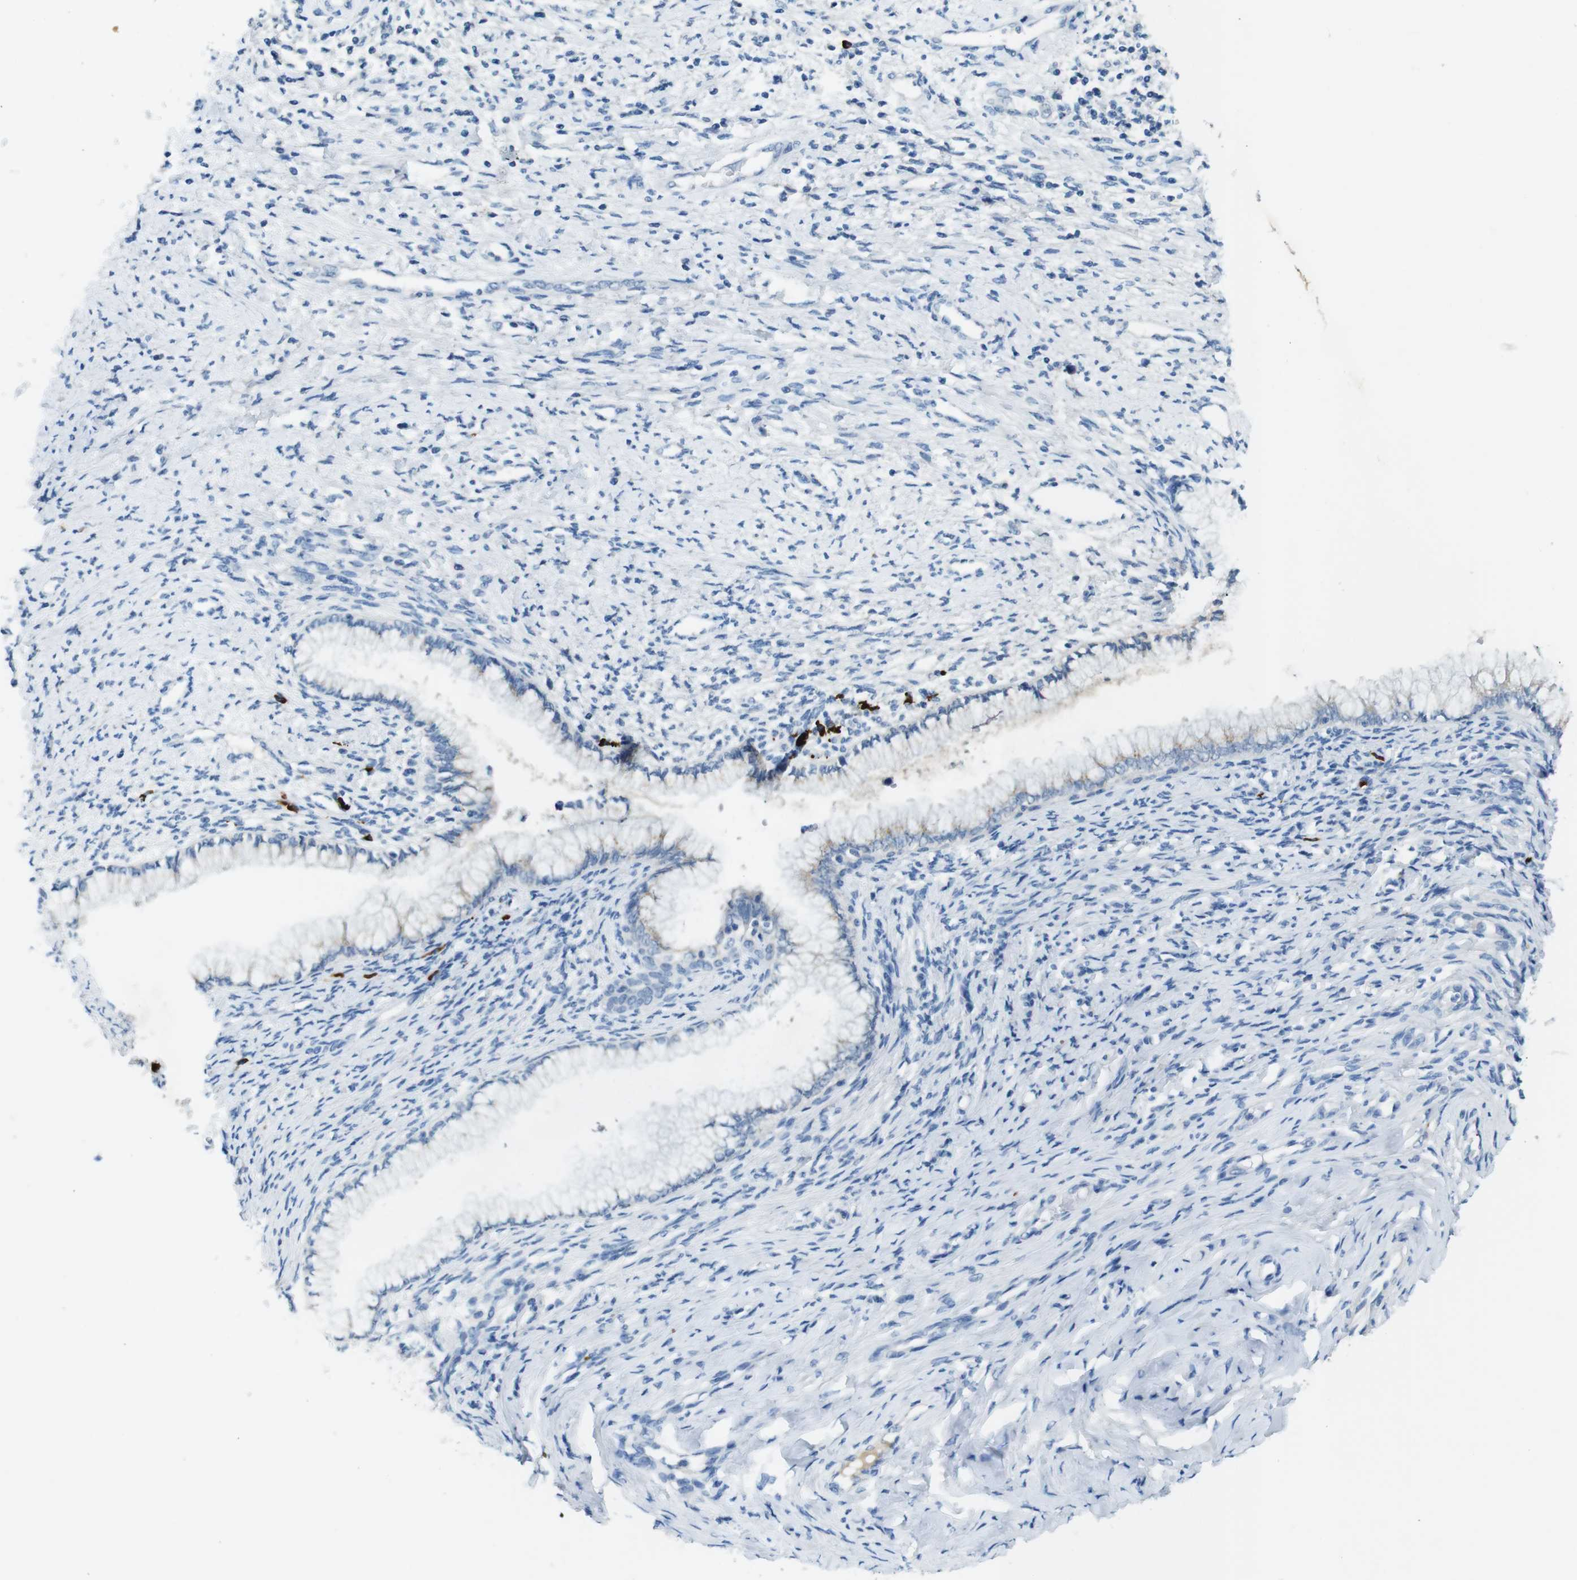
{"staining": {"intensity": "negative", "quantity": "none", "location": "none"}, "tissue": "cervical cancer", "cell_type": "Tumor cells", "image_type": "cancer", "snomed": [{"axis": "morphology", "description": "Squamous cell carcinoma, NOS"}, {"axis": "topography", "description": "Cervix"}], "caption": "A high-resolution photomicrograph shows immunohistochemistry staining of cervical cancer, which shows no significant expression in tumor cells.", "gene": "SLC35A3", "patient": {"sex": "female", "age": 63}}